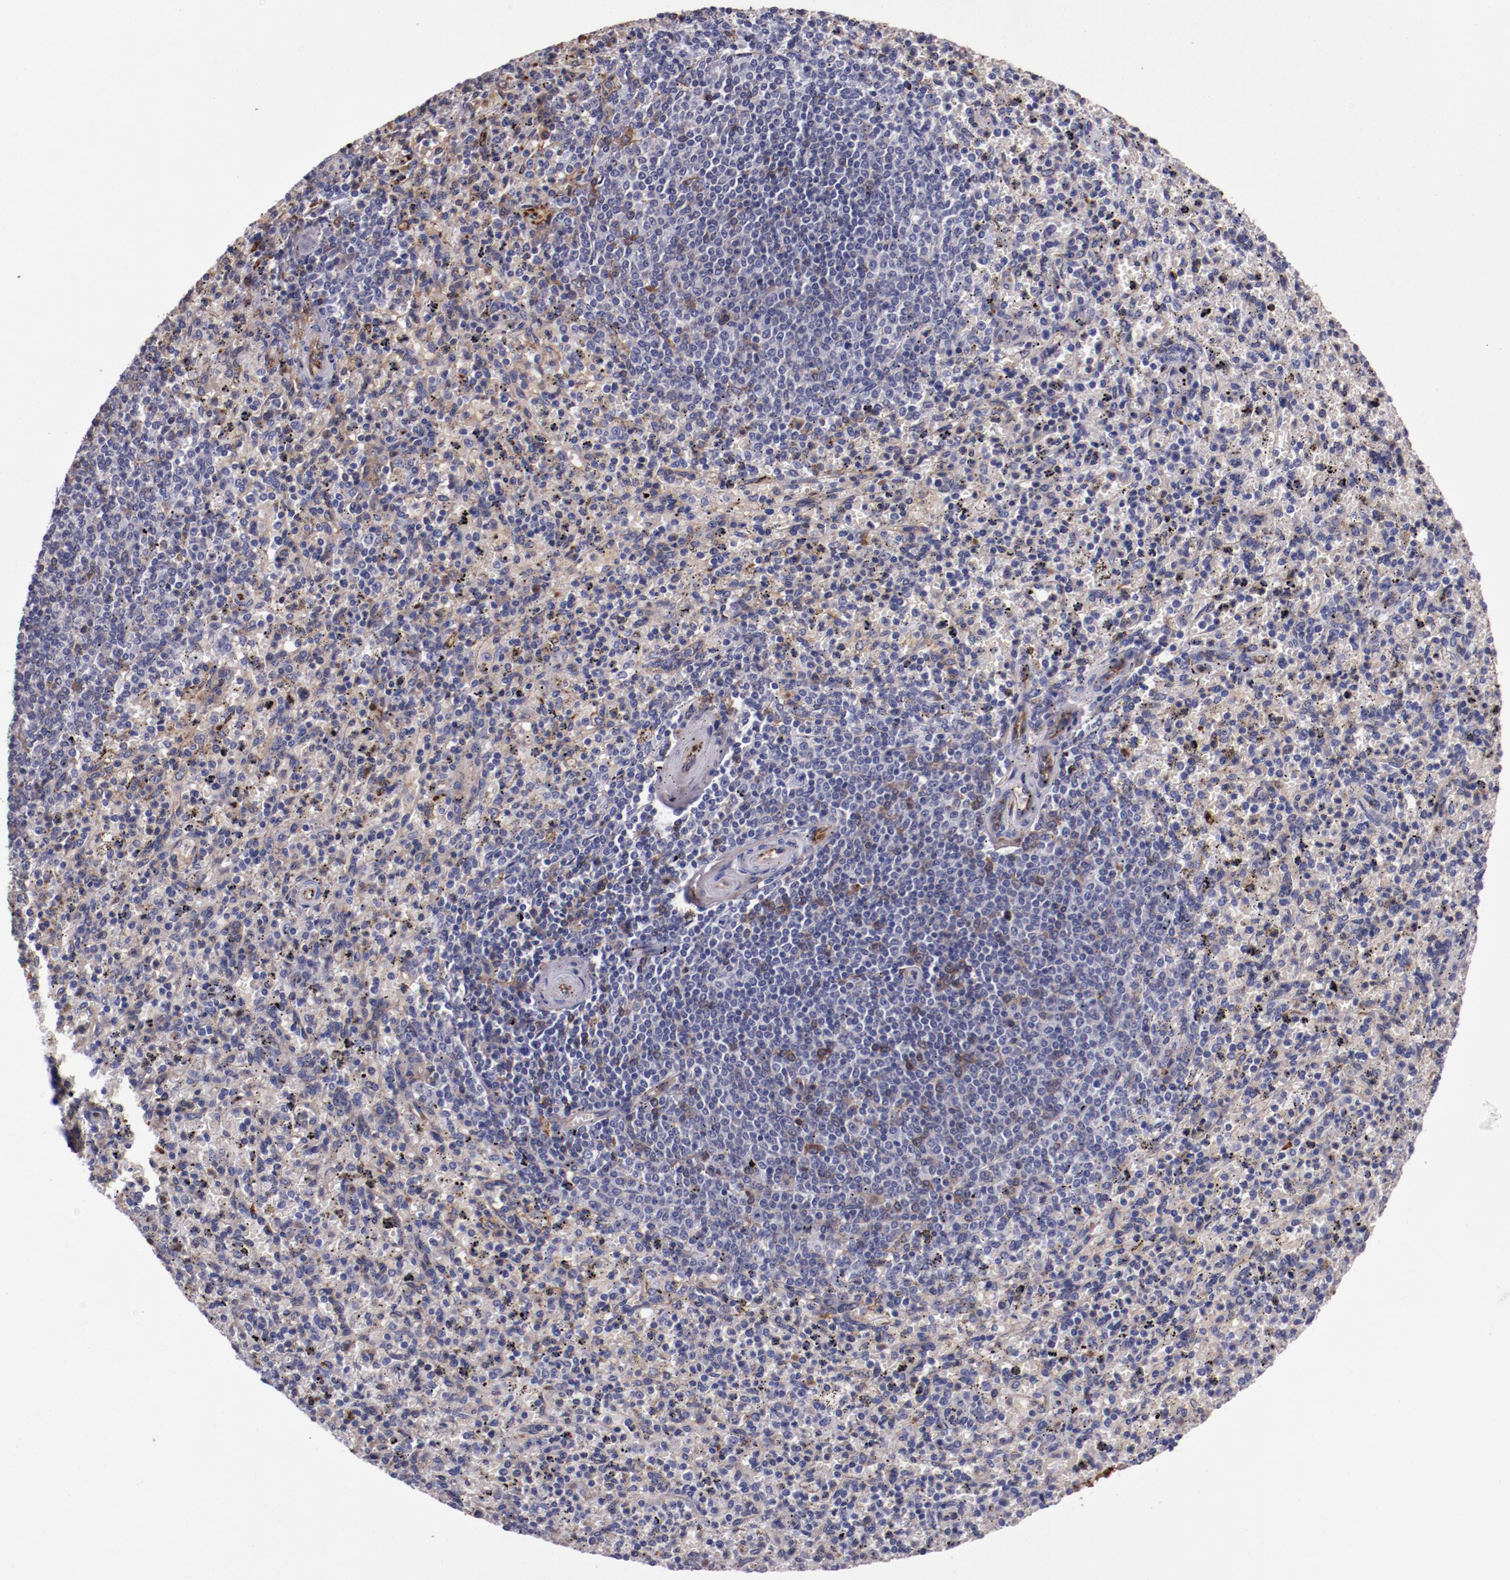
{"staining": {"intensity": "moderate", "quantity": "<25%", "location": "cytoplasmic/membranous"}, "tissue": "spleen", "cell_type": "Cells in red pulp", "image_type": "normal", "snomed": [{"axis": "morphology", "description": "Normal tissue, NOS"}, {"axis": "topography", "description": "Spleen"}], "caption": "Normal spleen was stained to show a protein in brown. There is low levels of moderate cytoplasmic/membranous positivity in about <25% of cells in red pulp. (brown staining indicates protein expression, while blue staining denotes nuclei).", "gene": "A2M", "patient": {"sex": "male", "age": 72}}